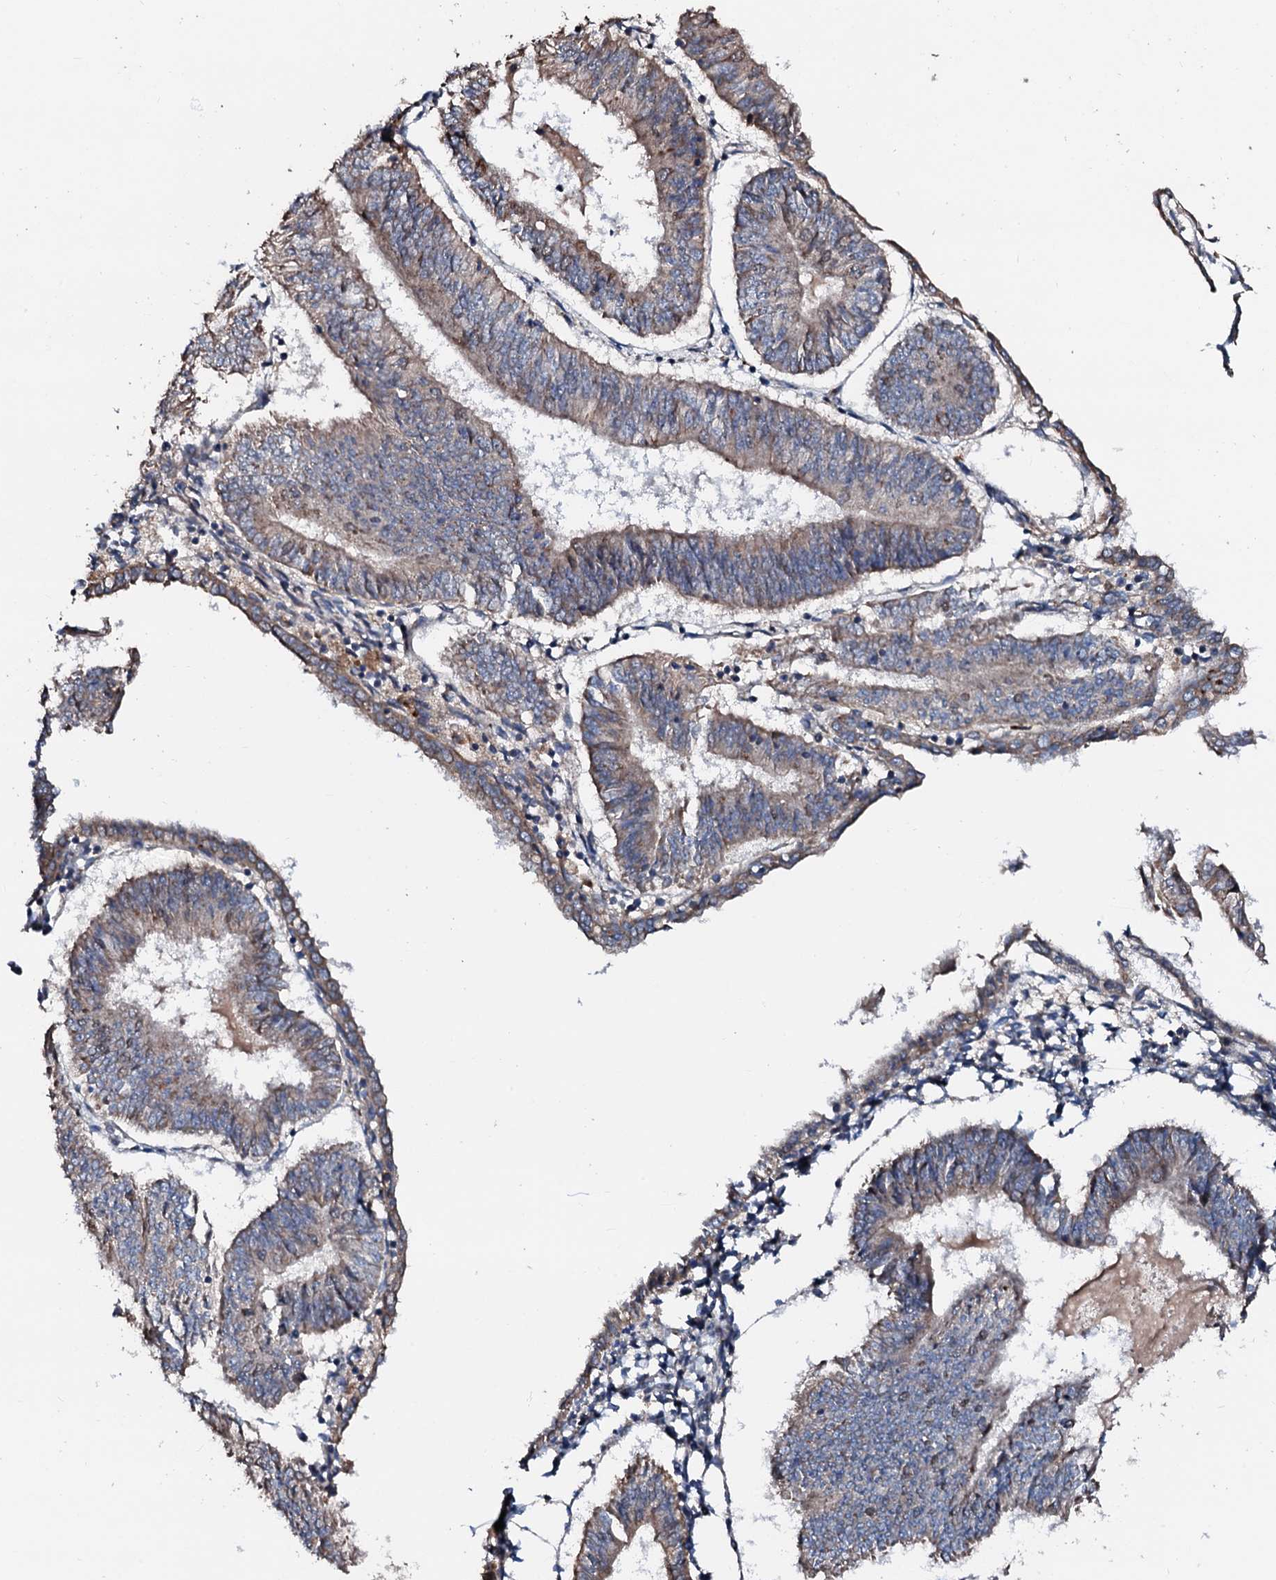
{"staining": {"intensity": "weak", "quantity": ">75%", "location": "cytoplasmic/membranous"}, "tissue": "endometrial cancer", "cell_type": "Tumor cells", "image_type": "cancer", "snomed": [{"axis": "morphology", "description": "Adenocarcinoma, NOS"}, {"axis": "topography", "description": "Endometrium"}], "caption": "This is a micrograph of immunohistochemistry (IHC) staining of adenocarcinoma (endometrial), which shows weak positivity in the cytoplasmic/membranous of tumor cells.", "gene": "KIF18A", "patient": {"sex": "female", "age": 58}}